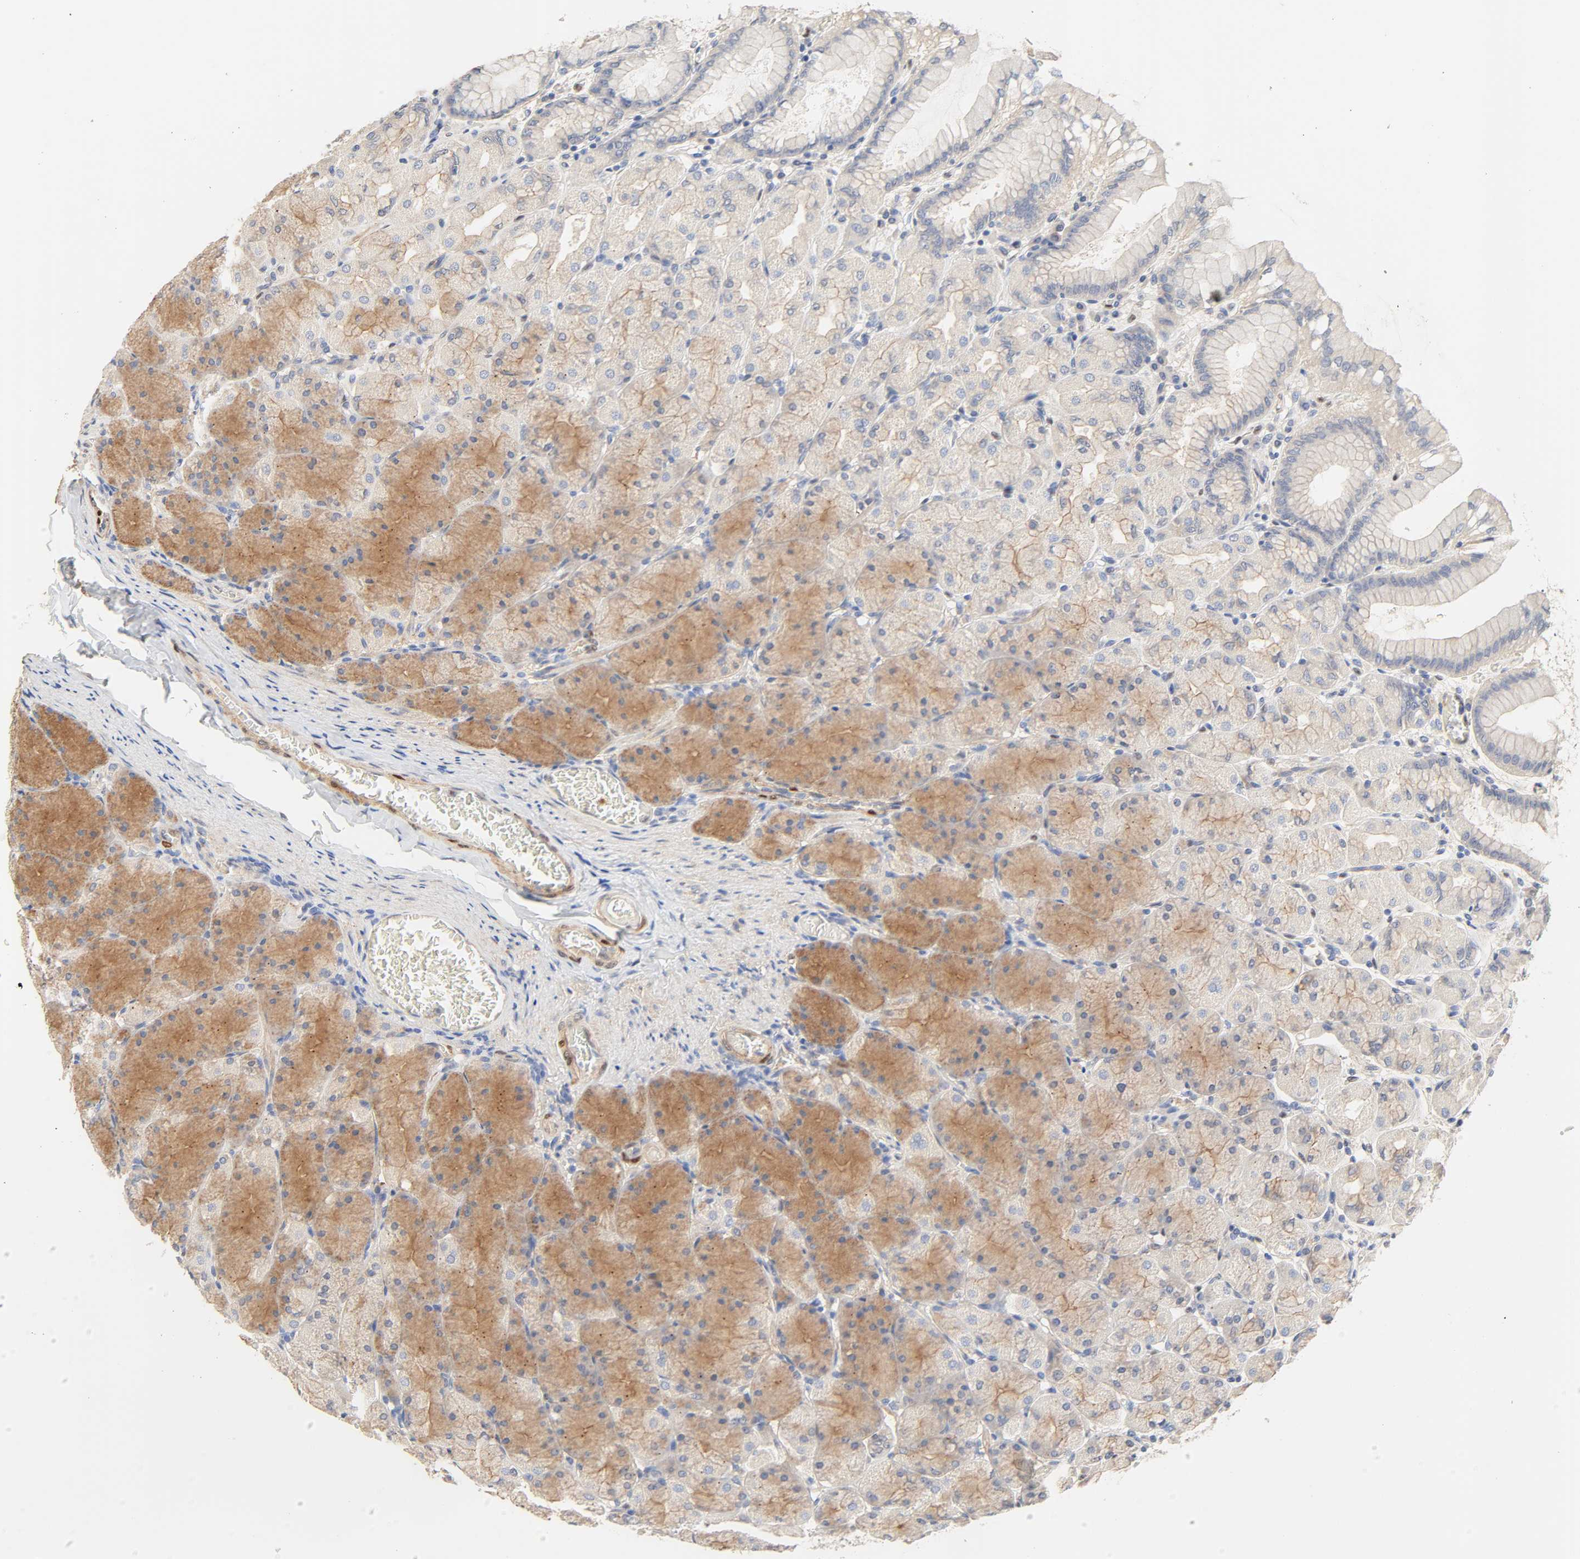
{"staining": {"intensity": "moderate", "quantity": "25%-75%", "location": "cytoplasmic/membranous"}, "tissue": "stomach", "cell_type": "Glandular cells", "image_type": "normal", "snomed": [{"axis": "morphology", "description": "Normal tissue, NOS"}, {"axis": "topography", "description": "Stomach, upper"}], "caption": "Stomach was stained to show a protein in brown. There is medium levels of moderate cytoplasmic/membranous staining in approximately 25%-75% of glandular cells. The staining was performed using DAB (3,3'-diaminobenzidine) to visualize the protein expression in brown, while the nuclei were stained in blue with hematoxylin (Magnification: 20x).", "gene": "BORCS8", "patient": {"sex": "female", "age": 56}}